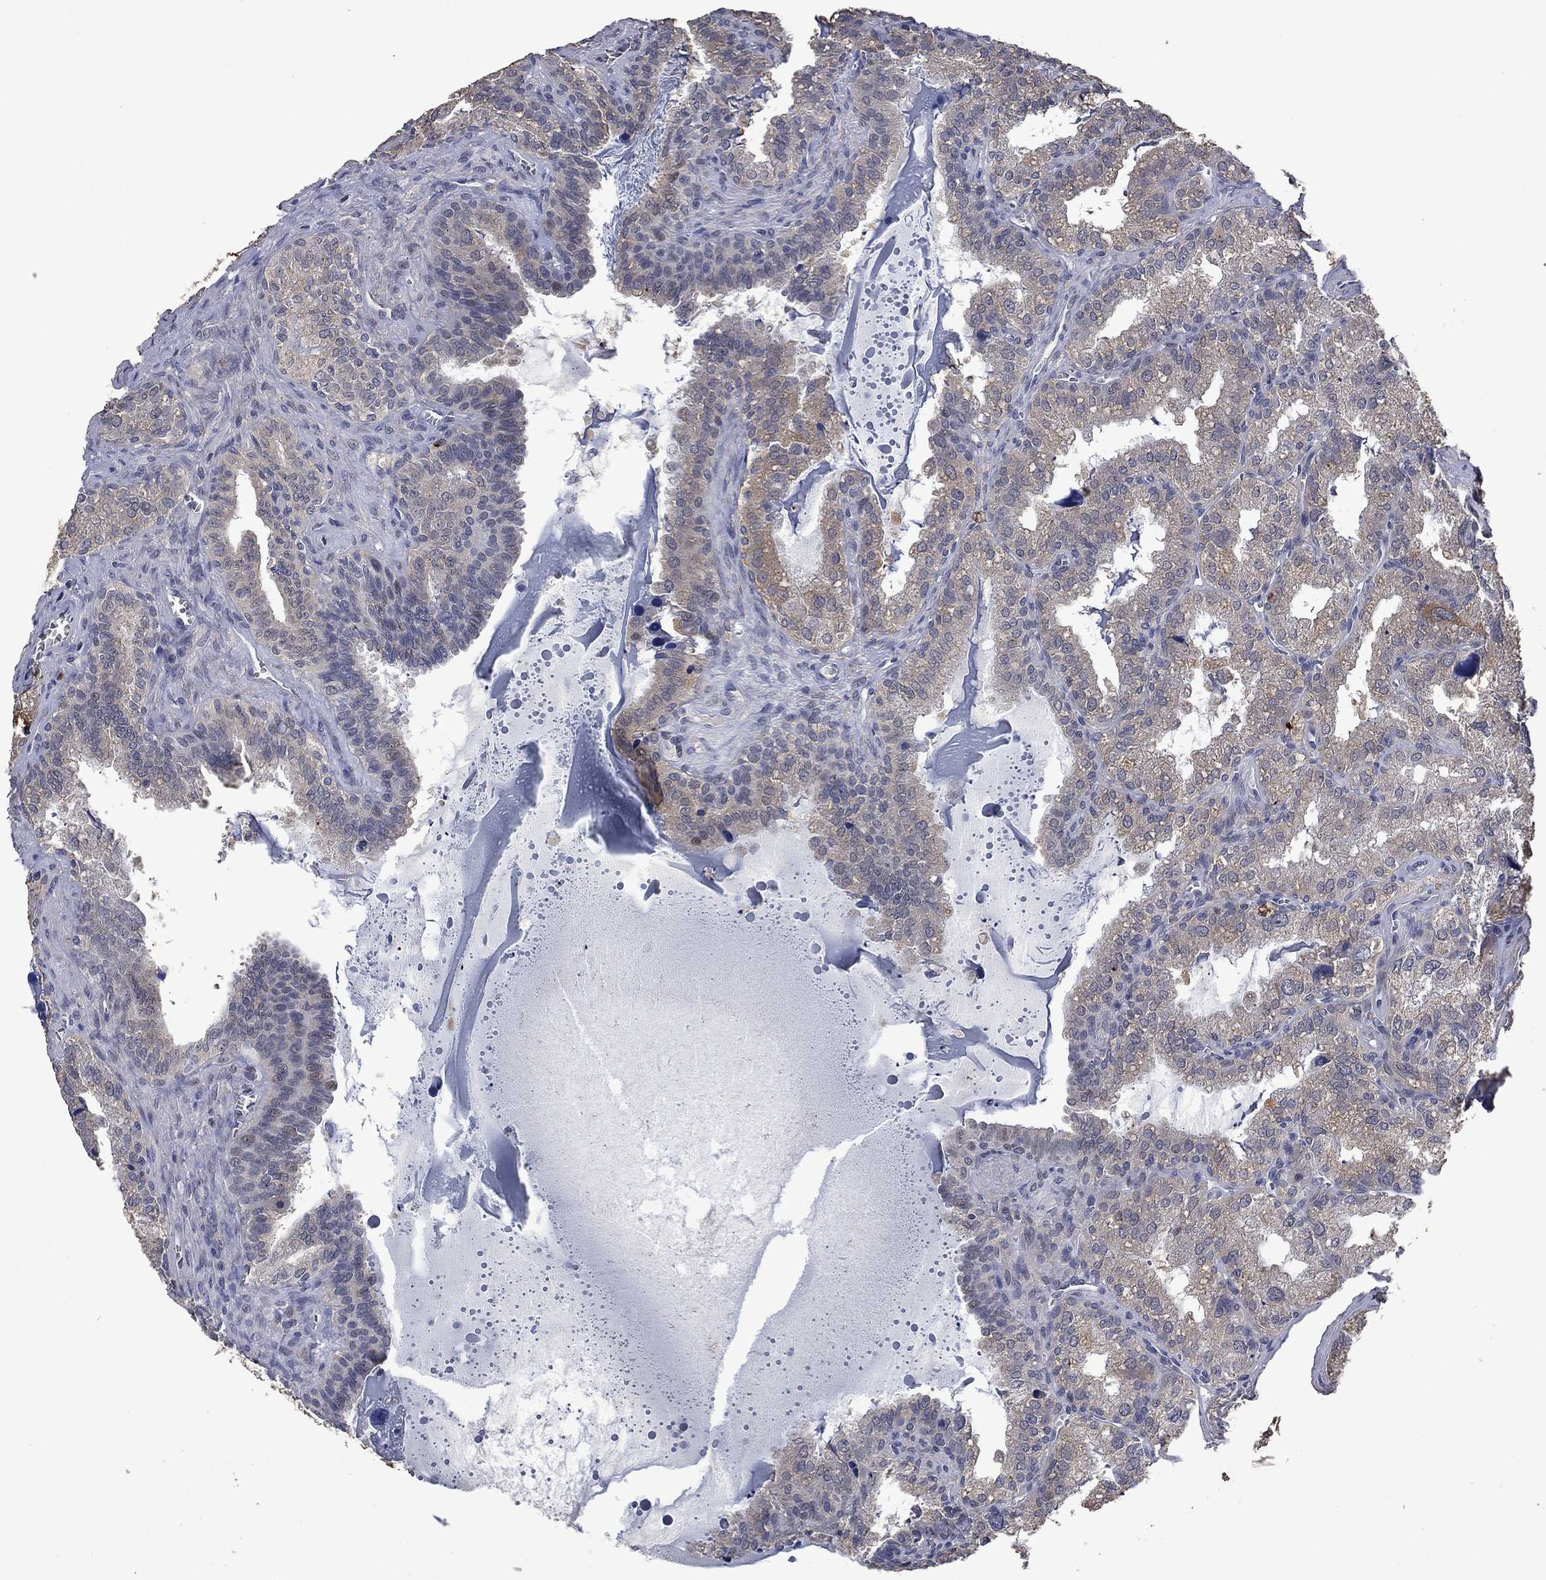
{"staining": {"intensity": "weak", "quantity": "25%-75%", "location": "cytoplasmic/membranous"}, "tissue": "seminal vesicle", "cell_type": "Glandular cells", "image_type": "normal", "snomed": [{"axis": "morphology", "description": "Normal tissue, NOS"}, {"axis": "topography", "description": "Seminal veicle"}], "caption": "An immunohistochemistry micrograph of normal tissue is shown. Protein staining in brown highlights weak cytoplasmic/membranous positivity in seminal vesicle within glandular cells. (DAB IHC with brightfield microscopy, high magnification).", "gene": "PHKA1", "patient": {"sex": "male", "age": 57}}